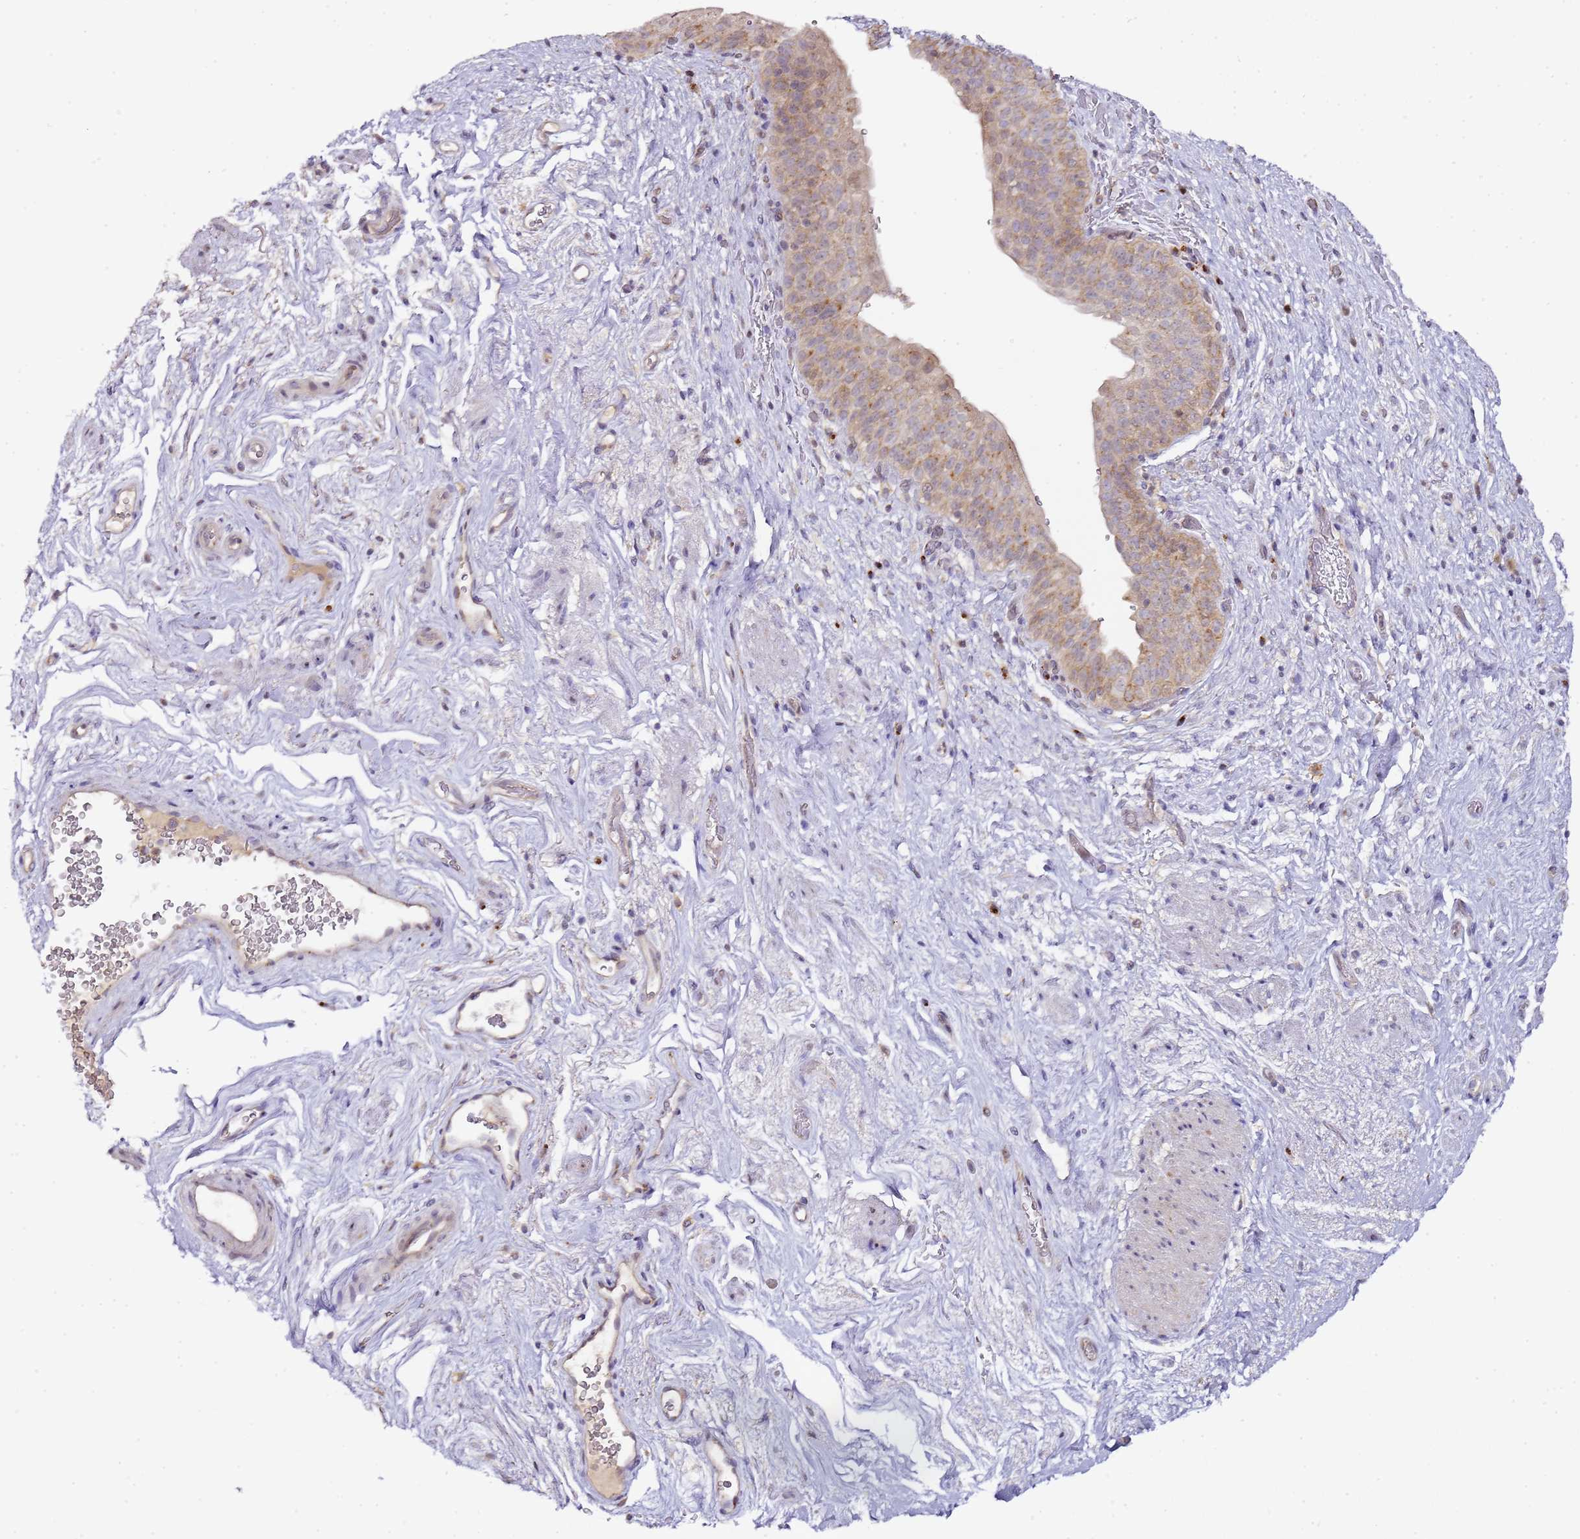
{"staining": {"intensity": "weak", "quantity": "<25%", "location": "nuclear"}, "tissue": "smooth muscle", "cell_type": "Smooth muscle cells", "image_type": "normal", "snomed": [{"axis": "morphology", "description": "Normal tissue, NOS"}, {"axis": "topography", "description": "Smooth muscle"}, {"axis": "topography", "description": "Peripheral nerve tissue"}], "caption": "Smooth muscle cells show no significant staining in unremarkable smooth muscle.", "gene": "MRPL49", "patient": {"sex": "male", "age": 69}}